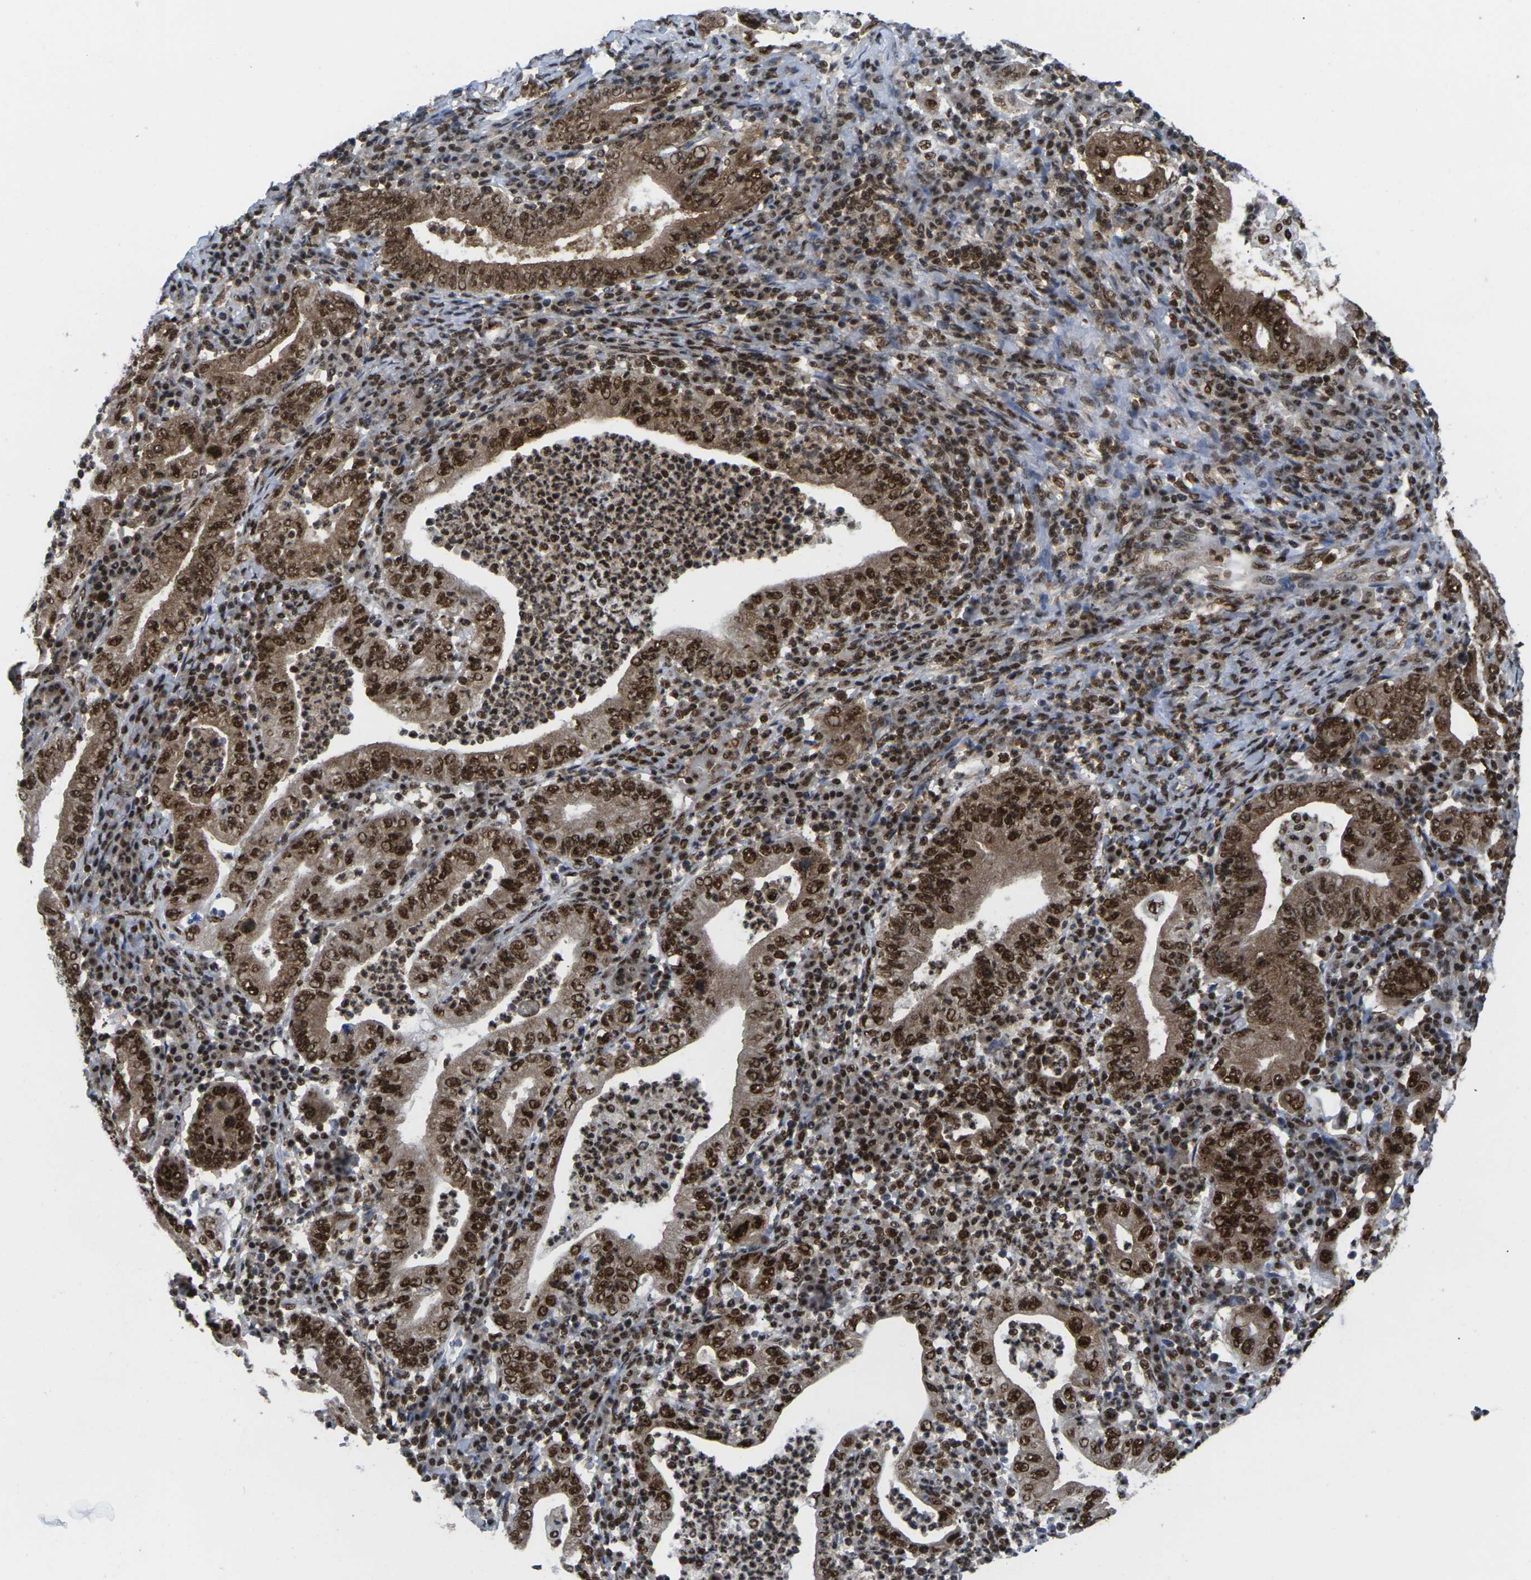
{"staining": {"intensity": "strong", "quantity": ">75%", "location": "cytoplasmic/membranous,nuclear"}, "tissue": "stomach cancer", "cell_type": "Tumor cells", "image_type": "cancer", "snomed": [{"axis": "morphology", "description": "Normal tissue, NOS"}, {"axis": "morphology", "description": "Adenocarcinoma, NOS"}, {"axis": "topography", "description": "Esophagus"}, {"axis": "topography", "description": "Stomach, upper"}, {"axis": "topography", "description": "Peripheral nerve tissue"}], "caption": "A brown stain highlights strong cytoplasmic/membranous and nuclear expression of a protein in human stomach adenocarcinoma tumor cells.", "gene": "MAGOH", "patient": {"sex": "male", "age": 62}}